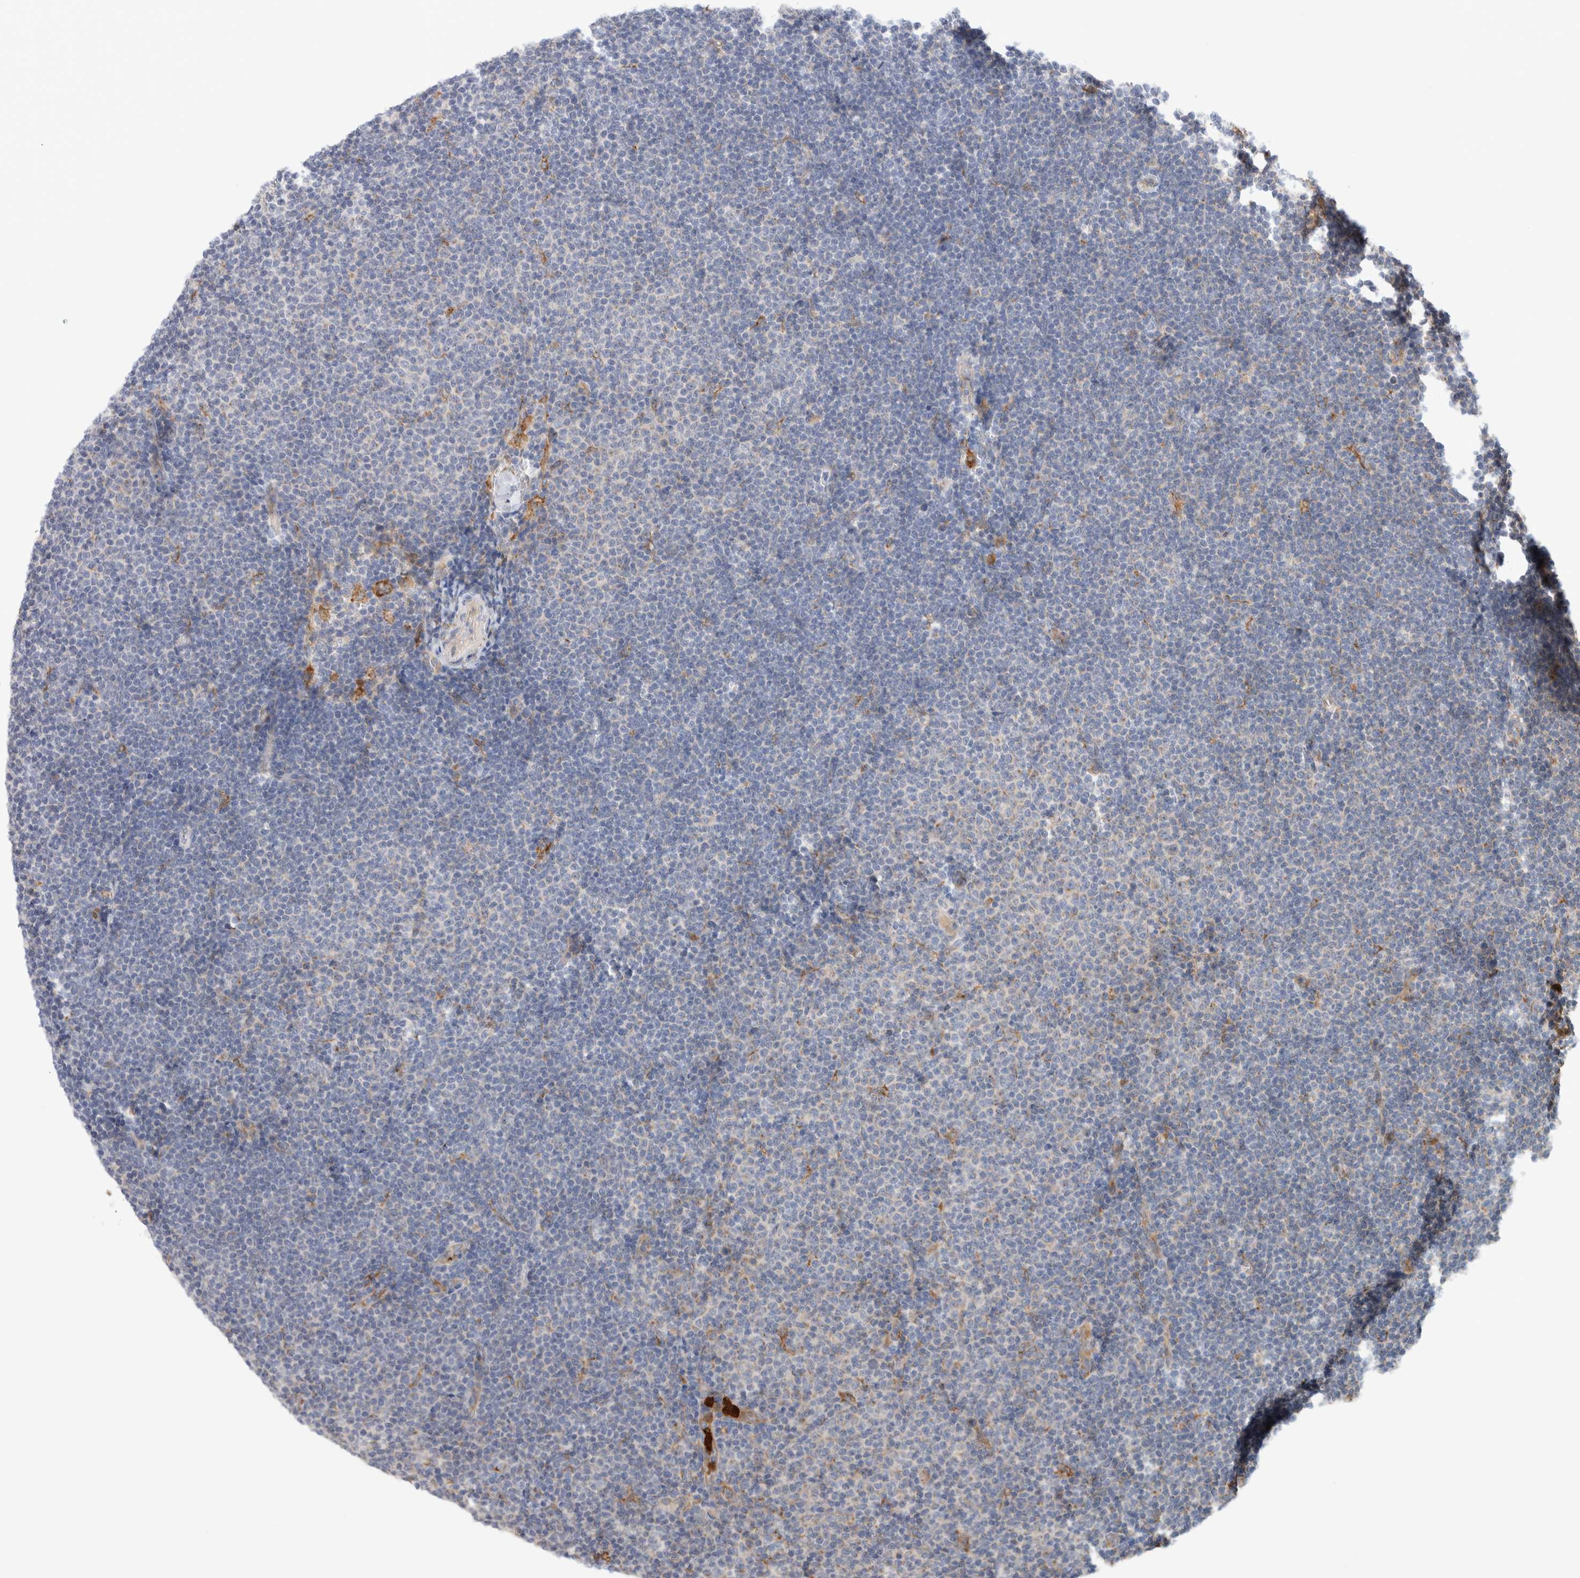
{"staining": {"intensity": "negative", "quantity": "none", "location": "none"}, "tissue": "lymphoma", "cell_type": "Tumor cells", "image_type": "cancer", "snomed": [{"axis": "morphology", "description": "Malignant lymphoma, non-Hodgkin's type, Low grade"}, {"axis": "topography", "description": "Lymph node"}], "caption": "There is no significant positivity in tumor cells of lymphoma.", "gene": "P4HA1", "patient": {"sex": "female", "age": 53}}